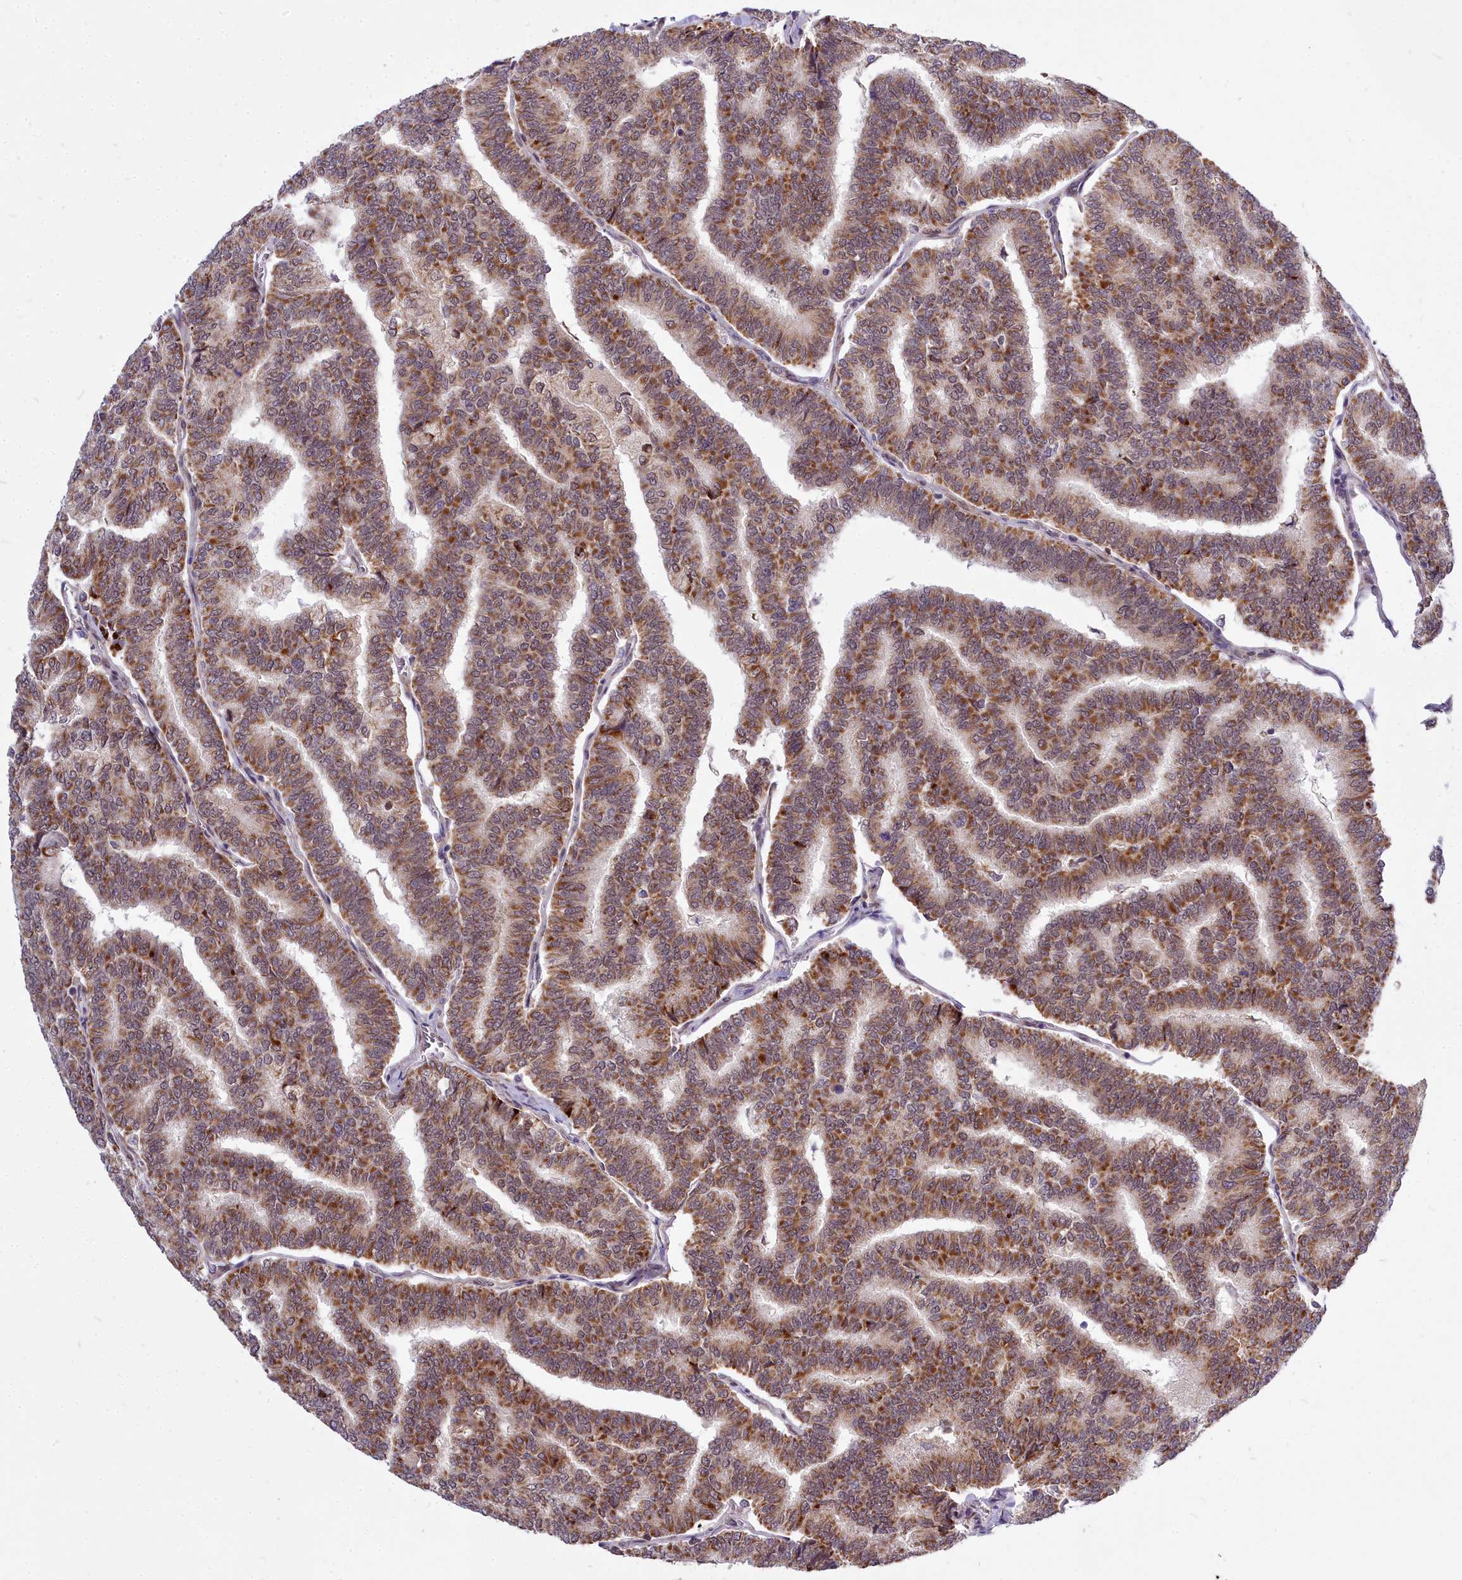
{"staining": {"intensity": "moderate", "quantity": "25%-75%", "location": "cytoplasmic/membranous"}, "tissue": "thyroid cancer", "cell_type": "Tumor cells", "image_type": "cancer", "snomed": [{"axis": "morphology", "description": "Papillary adenocarcinoma, NOS"}, {"axis": "topography", "description": "Thyroid gland"}], "caption": "Immunohistochemistry of thyroid cancer shows medium levels of moderate cytoplasmic/membranous staining in approximately 25%-75% of tumor cells.", "gene": "ABCB8", "patient": {"sex": "female", "age": 35}}